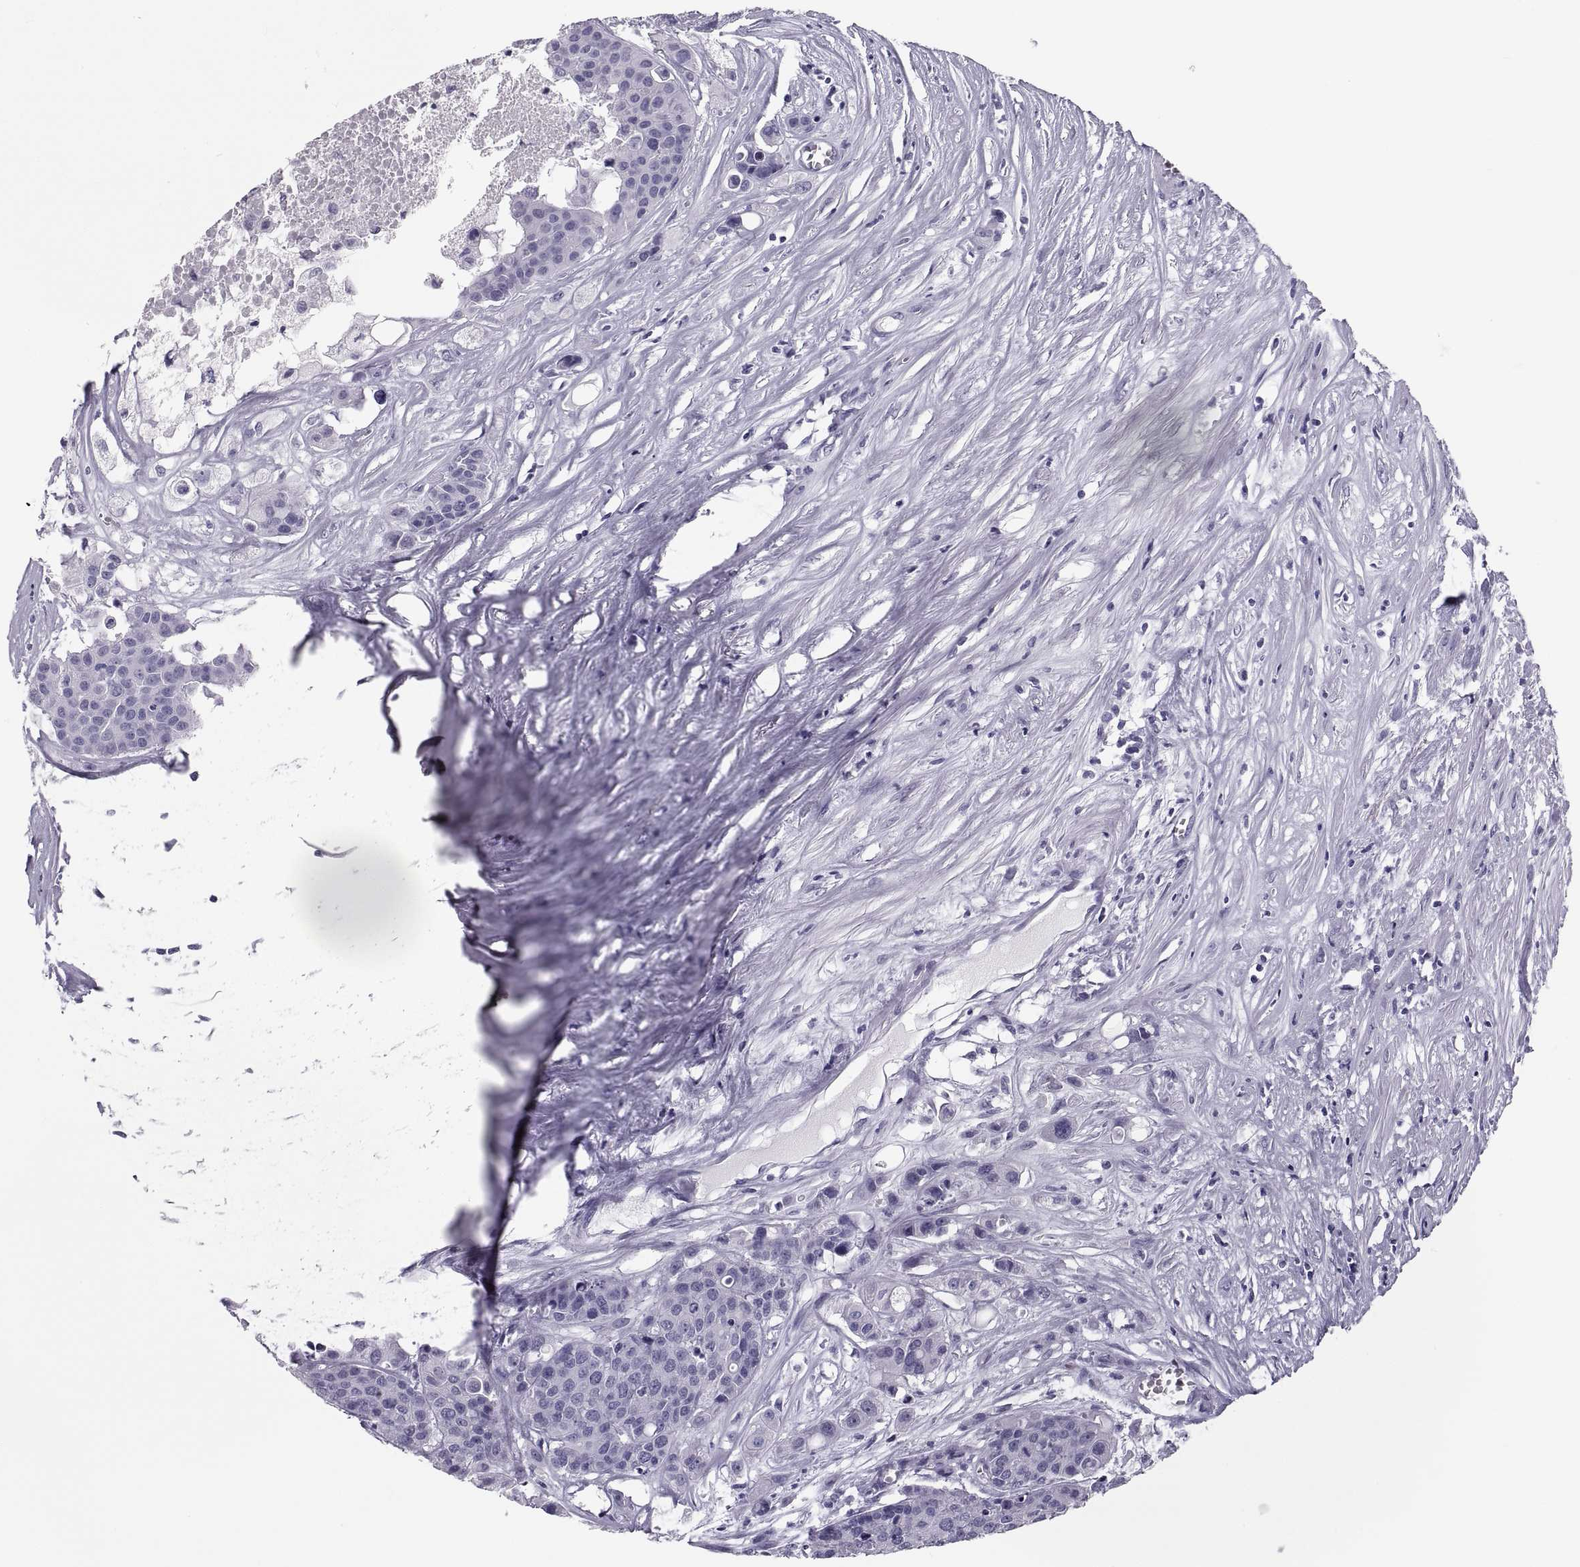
{"staining": {"intensity": "negative", "quantity": "none", "location": "none"}, "tissue": "carcinoid", "cell_type": "Tumor cells", "image_type": "cancer", "snomed": [{"axis": "morphology", "description": "Carcinoid, malignant, NOS"}, {"axis": "topography", "description": "Colon"}], "caption": "This is a micrograph of immunohistochemistry (IHC) staining of carcinoid, which shows no positivity in tumor cells.", "gene": "CRISP1", "patient": {"sex": "male", "age": 81}}